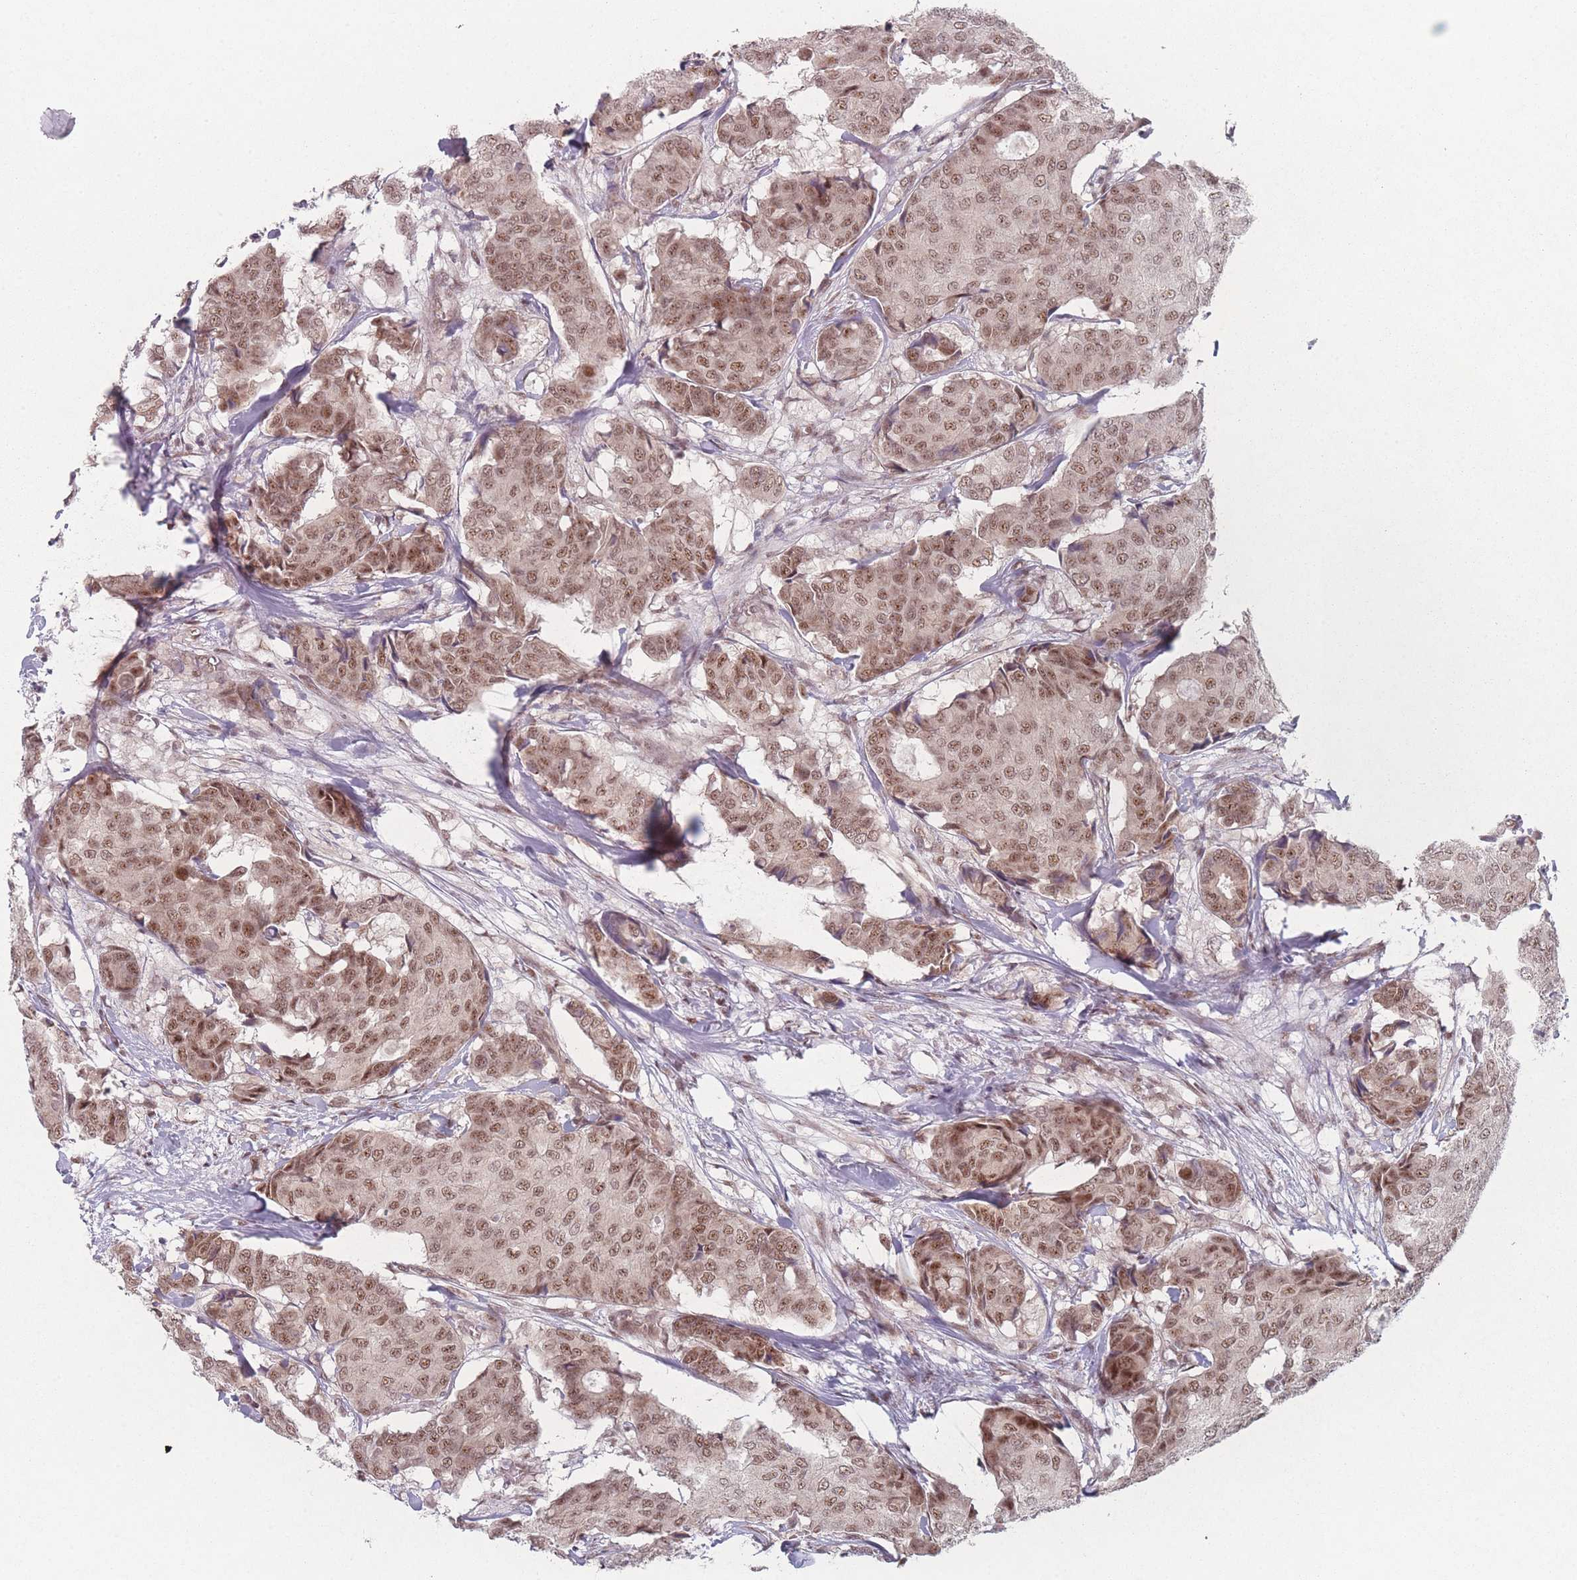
{"staining": {"intensity": "moderate", "quantity": ">75%", "location": "nuclear"}, "tissue": "breast cancer", "cell_type": "Tumor cells", "image_type": "cancer", "snomed": [{"axis": "morphology", "description": "Duct carcinoma"}, {"axis": "topography", "description": "Breast"}], "caption": "Breast invasive ductal carcinoma was stained to show a protein in brown. There is medium levels of moderate nuclear positivity in about >75% of tumor cells. (brown staining indicates protein expression, while blue staining denotes nuclei).", "gene": "ZC3H14", "patient": {"sex": "female", "age": 75}}